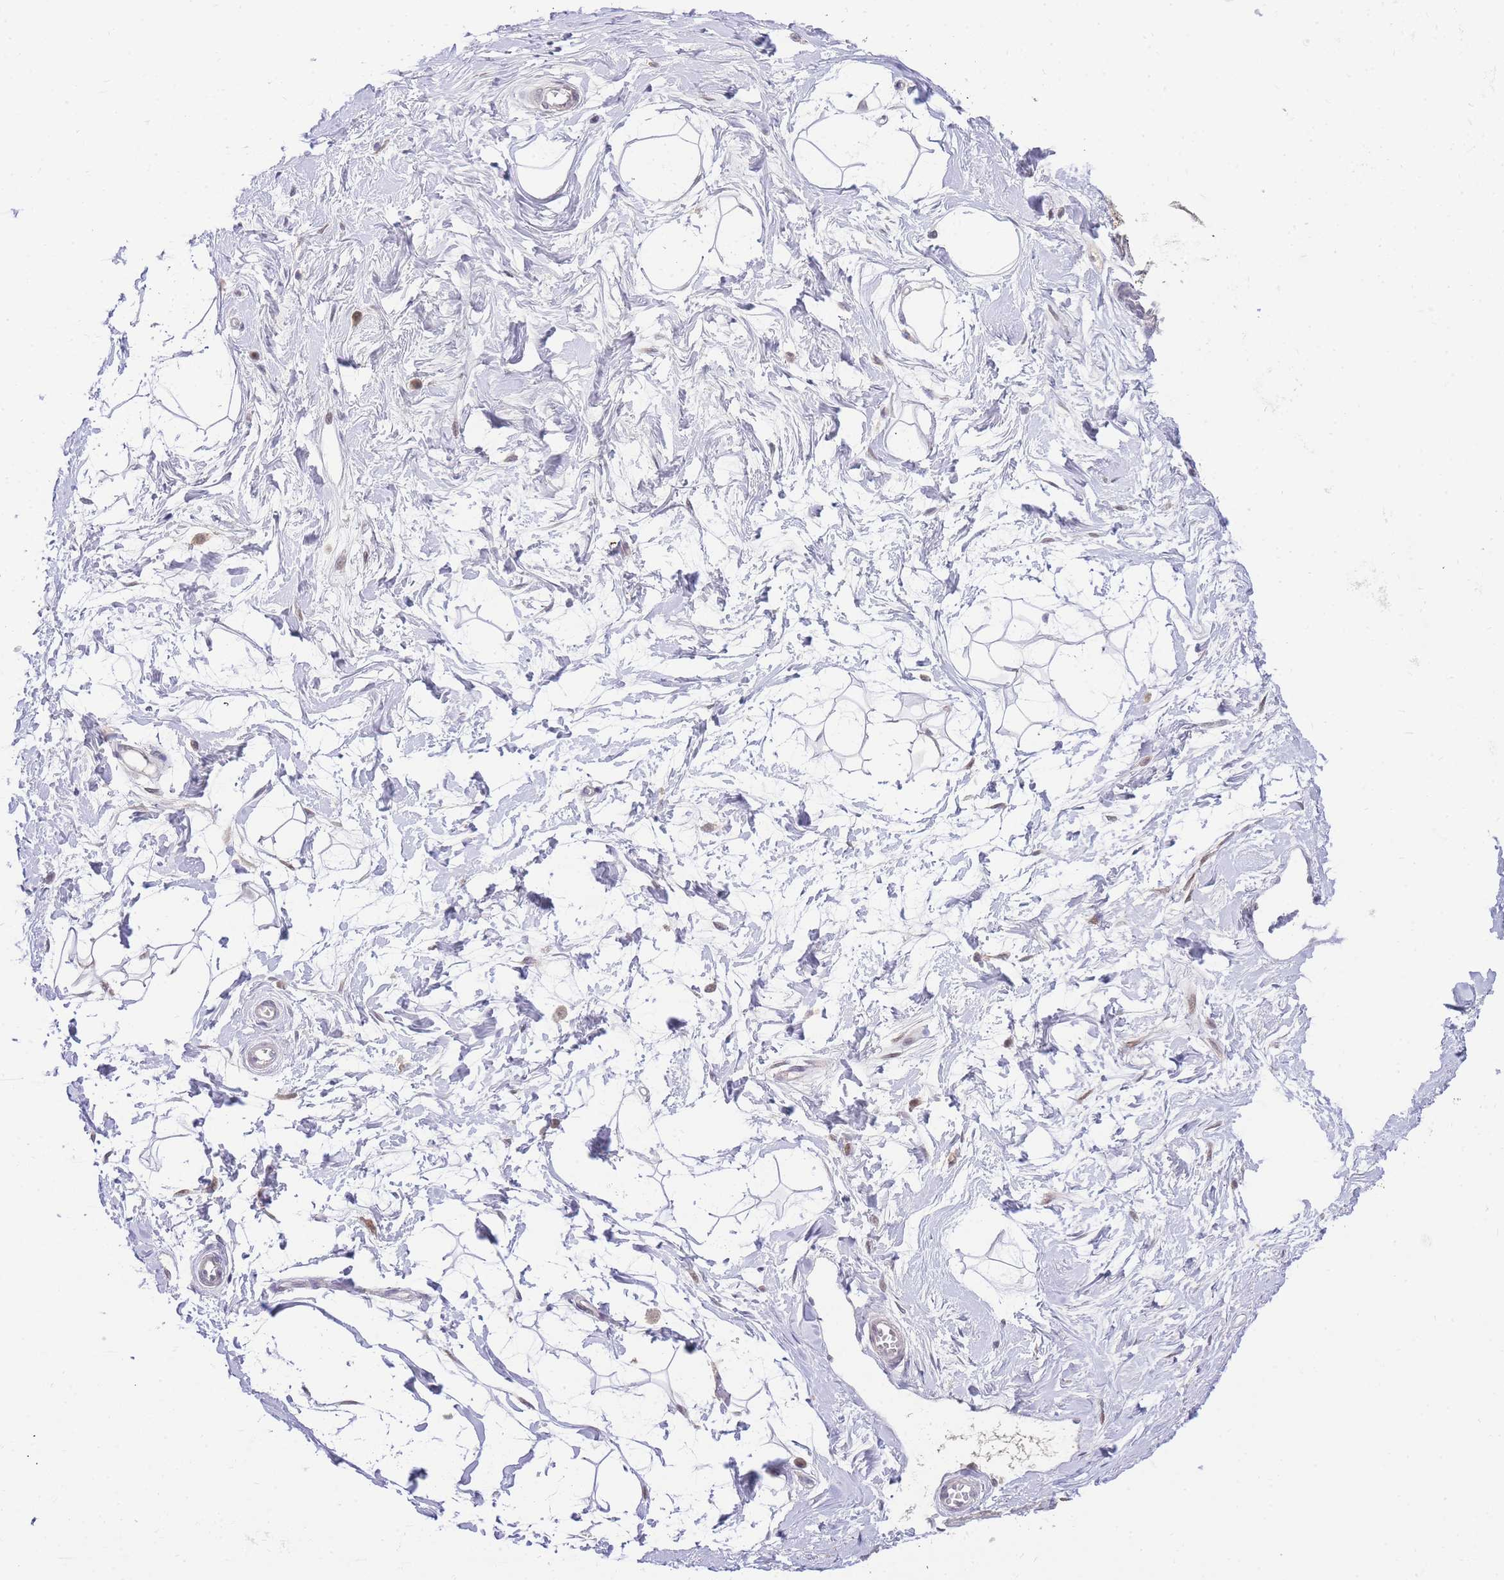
{"staining": {"intensity": "negative", "quantity": "none", "location": "none"}, "tissue": "breast", "cell_type": "Adipocytes", "image_type": "normal", "snomed": [{"axis": "morphology", "description": "Normal tissue, NOS"}, {"axis": "topography", "description": "Breast"}], "caption": "Protein analysis of unremarkable breast displays no significant expression in adipocytes.", "gene": "PUS10", "patient": {"sex": "female", "age": 45}}